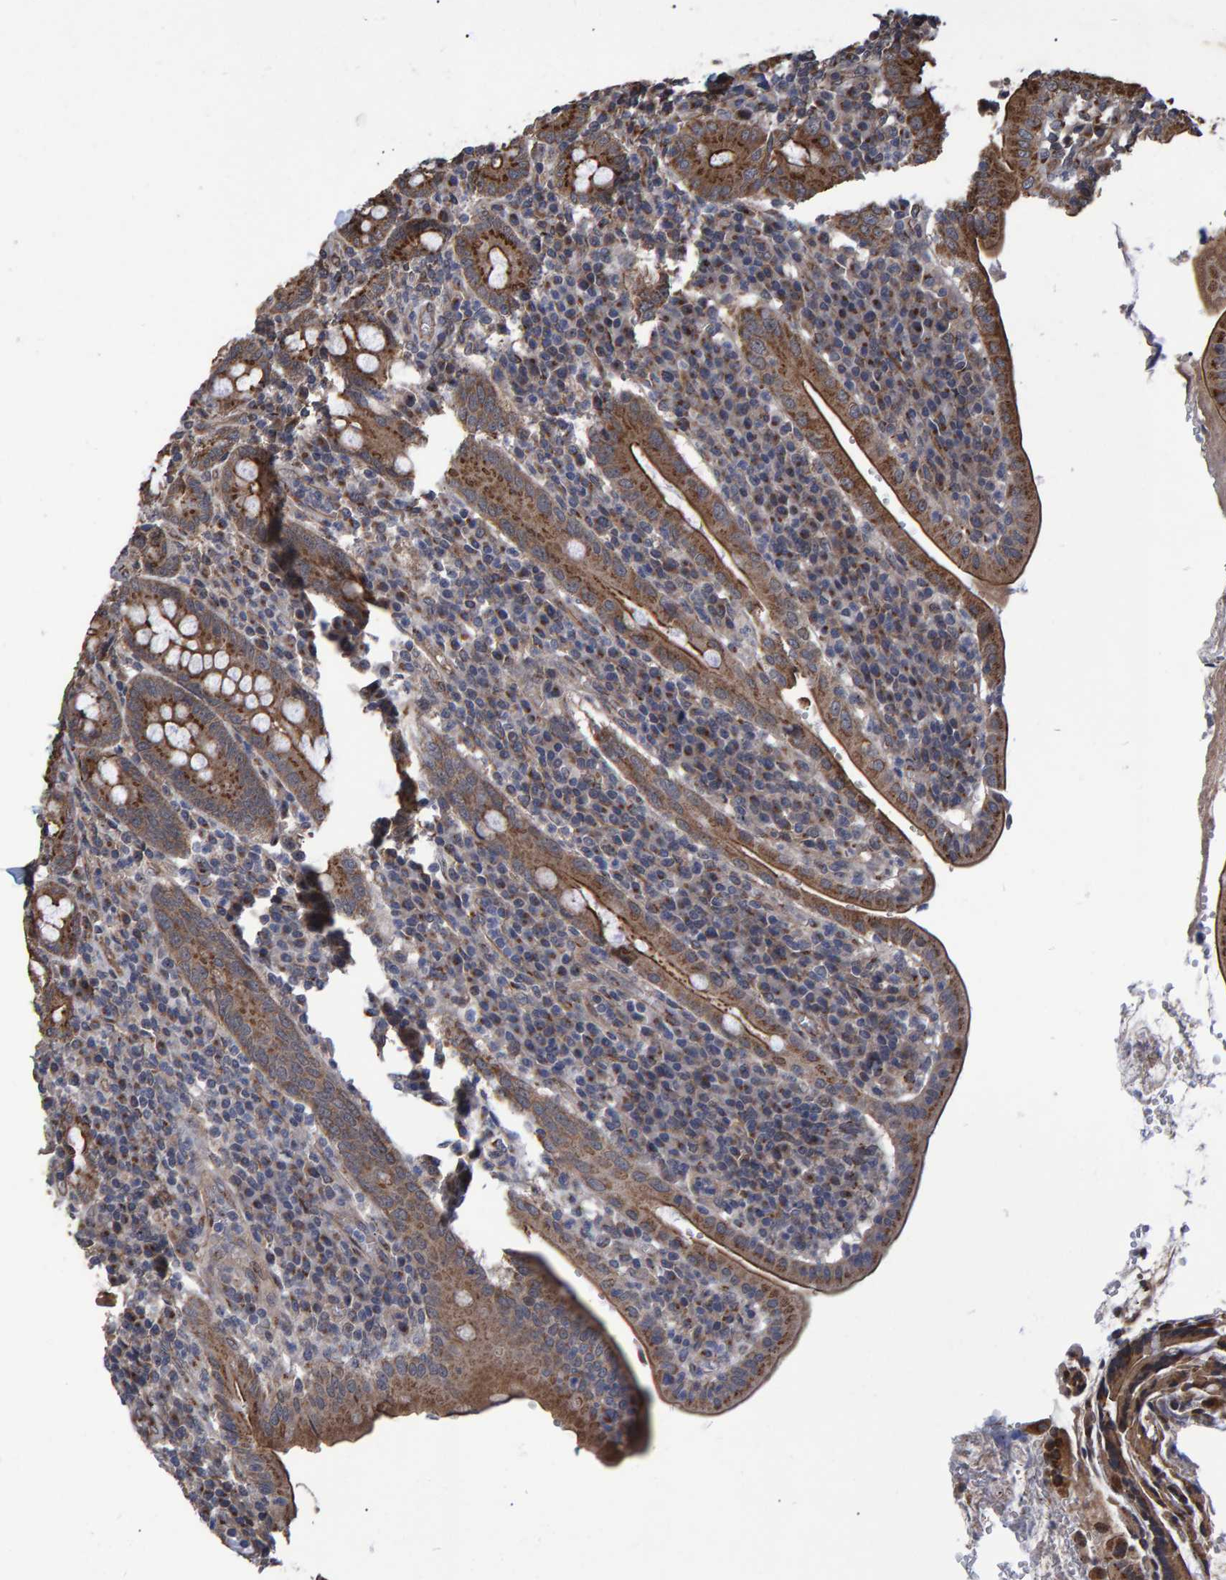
{"staining": {"intensity": "strong", "quantity": ">75%", "location": "cytoplasmic/membranous"}, "tissue": "duodenum", "cell_type": "Glandular cells", "image_type": "normal", "snomed": [{"axis": "morphology", "description": "Normal tissue, NOS"}, {"axis": "morphology", "description": "Adenocarcinoma, NOS"}, {"axis": "topography", "description": "Pancreas"}, {"axis": "topography", "description": "Duodenum"}], "caption": "Protein analysis of normal duodenum displays strong cytoplasmic/membranous positivity in approximately >75% of glandular cells.", "gene": "TRIM68", "patient": {"sex": "male", "age": 50}}